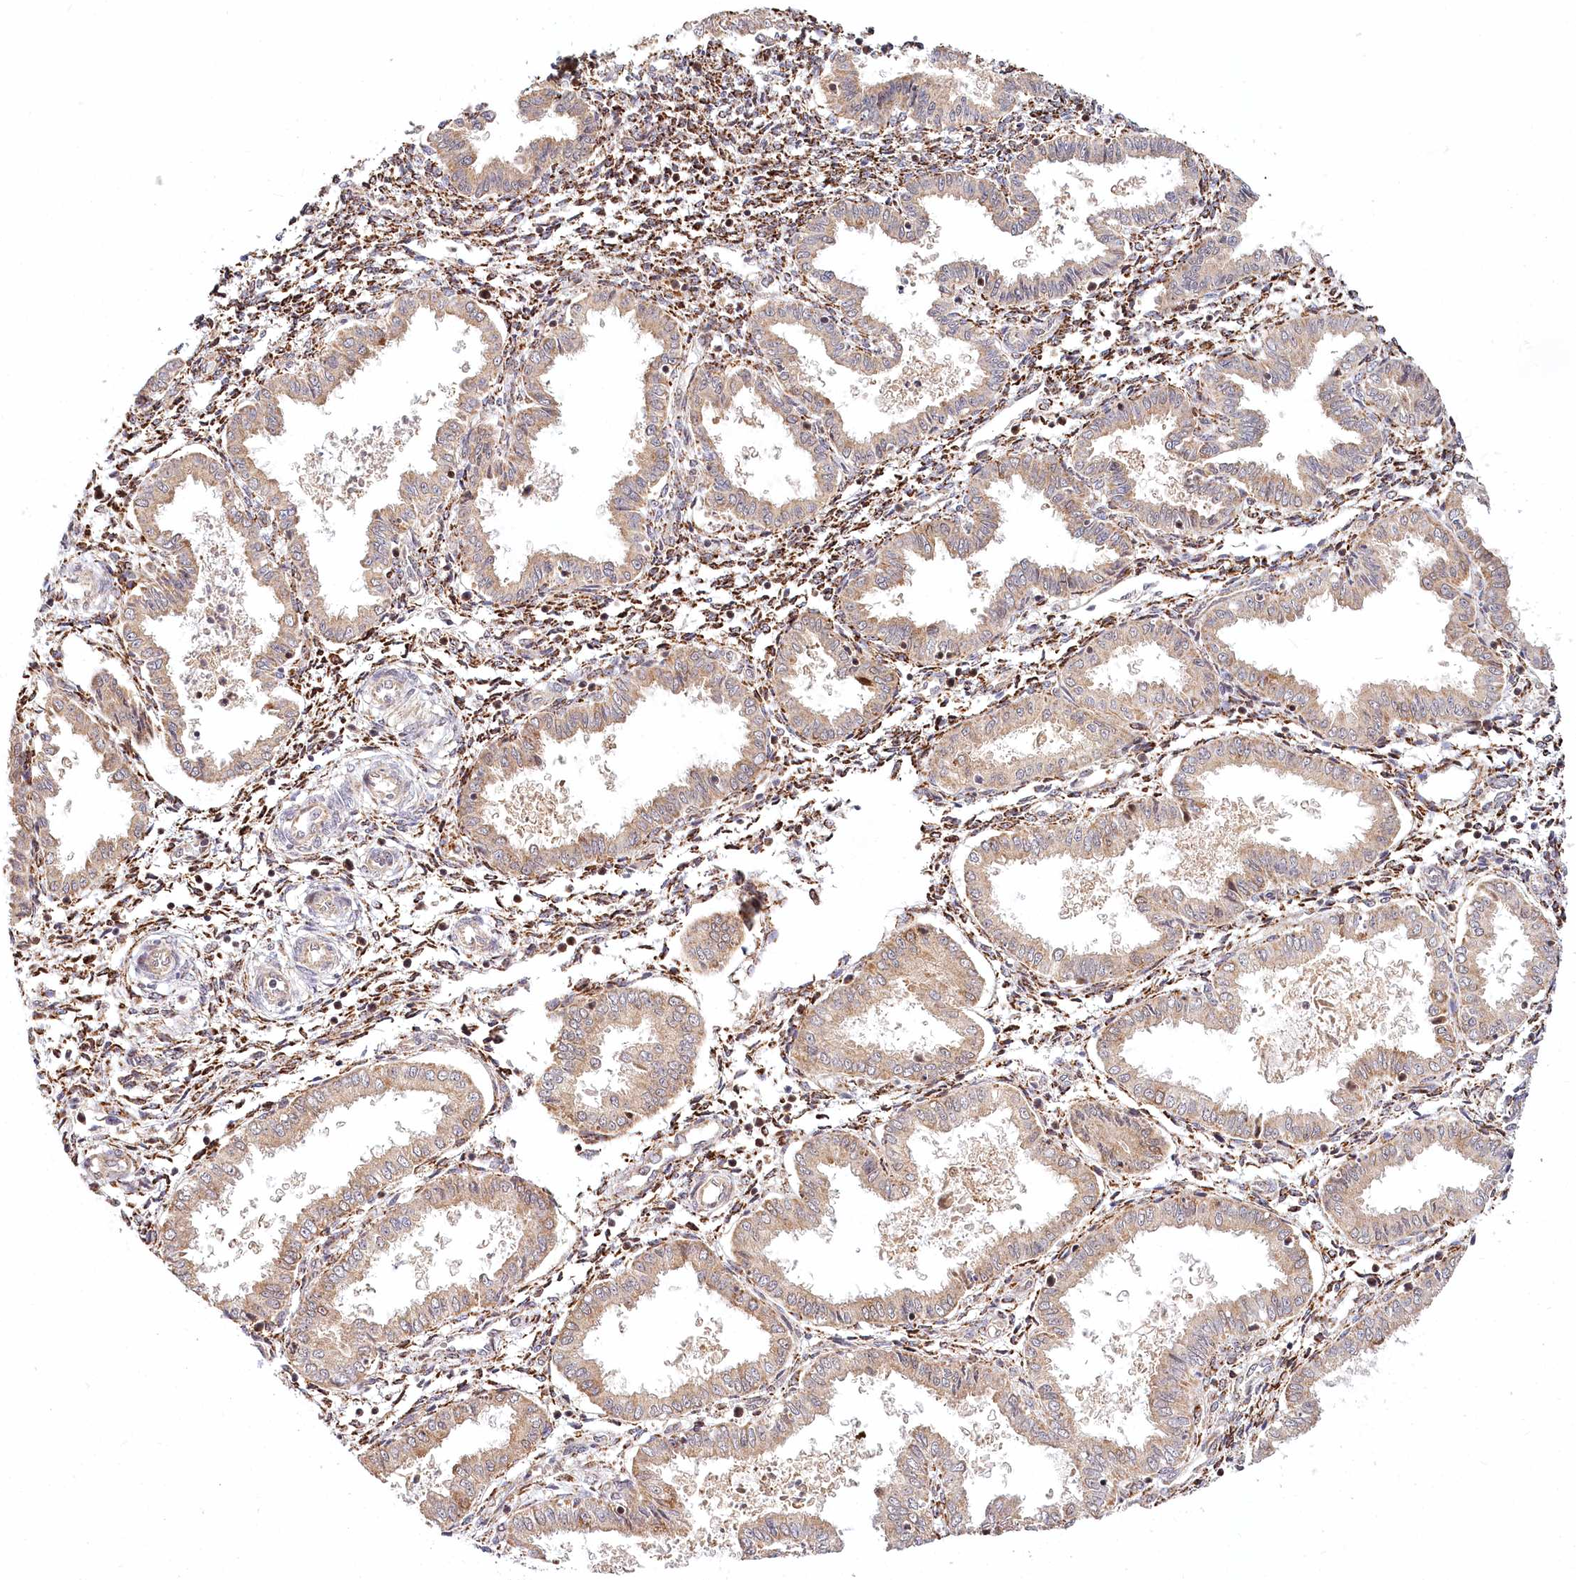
{"staining": {"intensity": "moderate", "quantity": "25%-75%", "location": "cytoplasmic/membranous"}, "tissue": "endometrium", "cell_type": "Cells in endometrial stroma", "image_type": "normal", "snomed": [{"axis": "morphology", "description": "Normal tissue, NOS"}, {"axis": "topography", "description": "Endometrium"}], "caption": "Immunohistochemical staining of unremarkable human endometrium demonstrates 25%-75% levels of moderate cytoplasmic/membranous protein positivity in about 25%-75% of cells in endometrial stroma. Ihc stains the protein in brown and the nuclei are stained blue.", "gene": "RTN4IP1", "patient": {"sex": "female", "age": 33}}